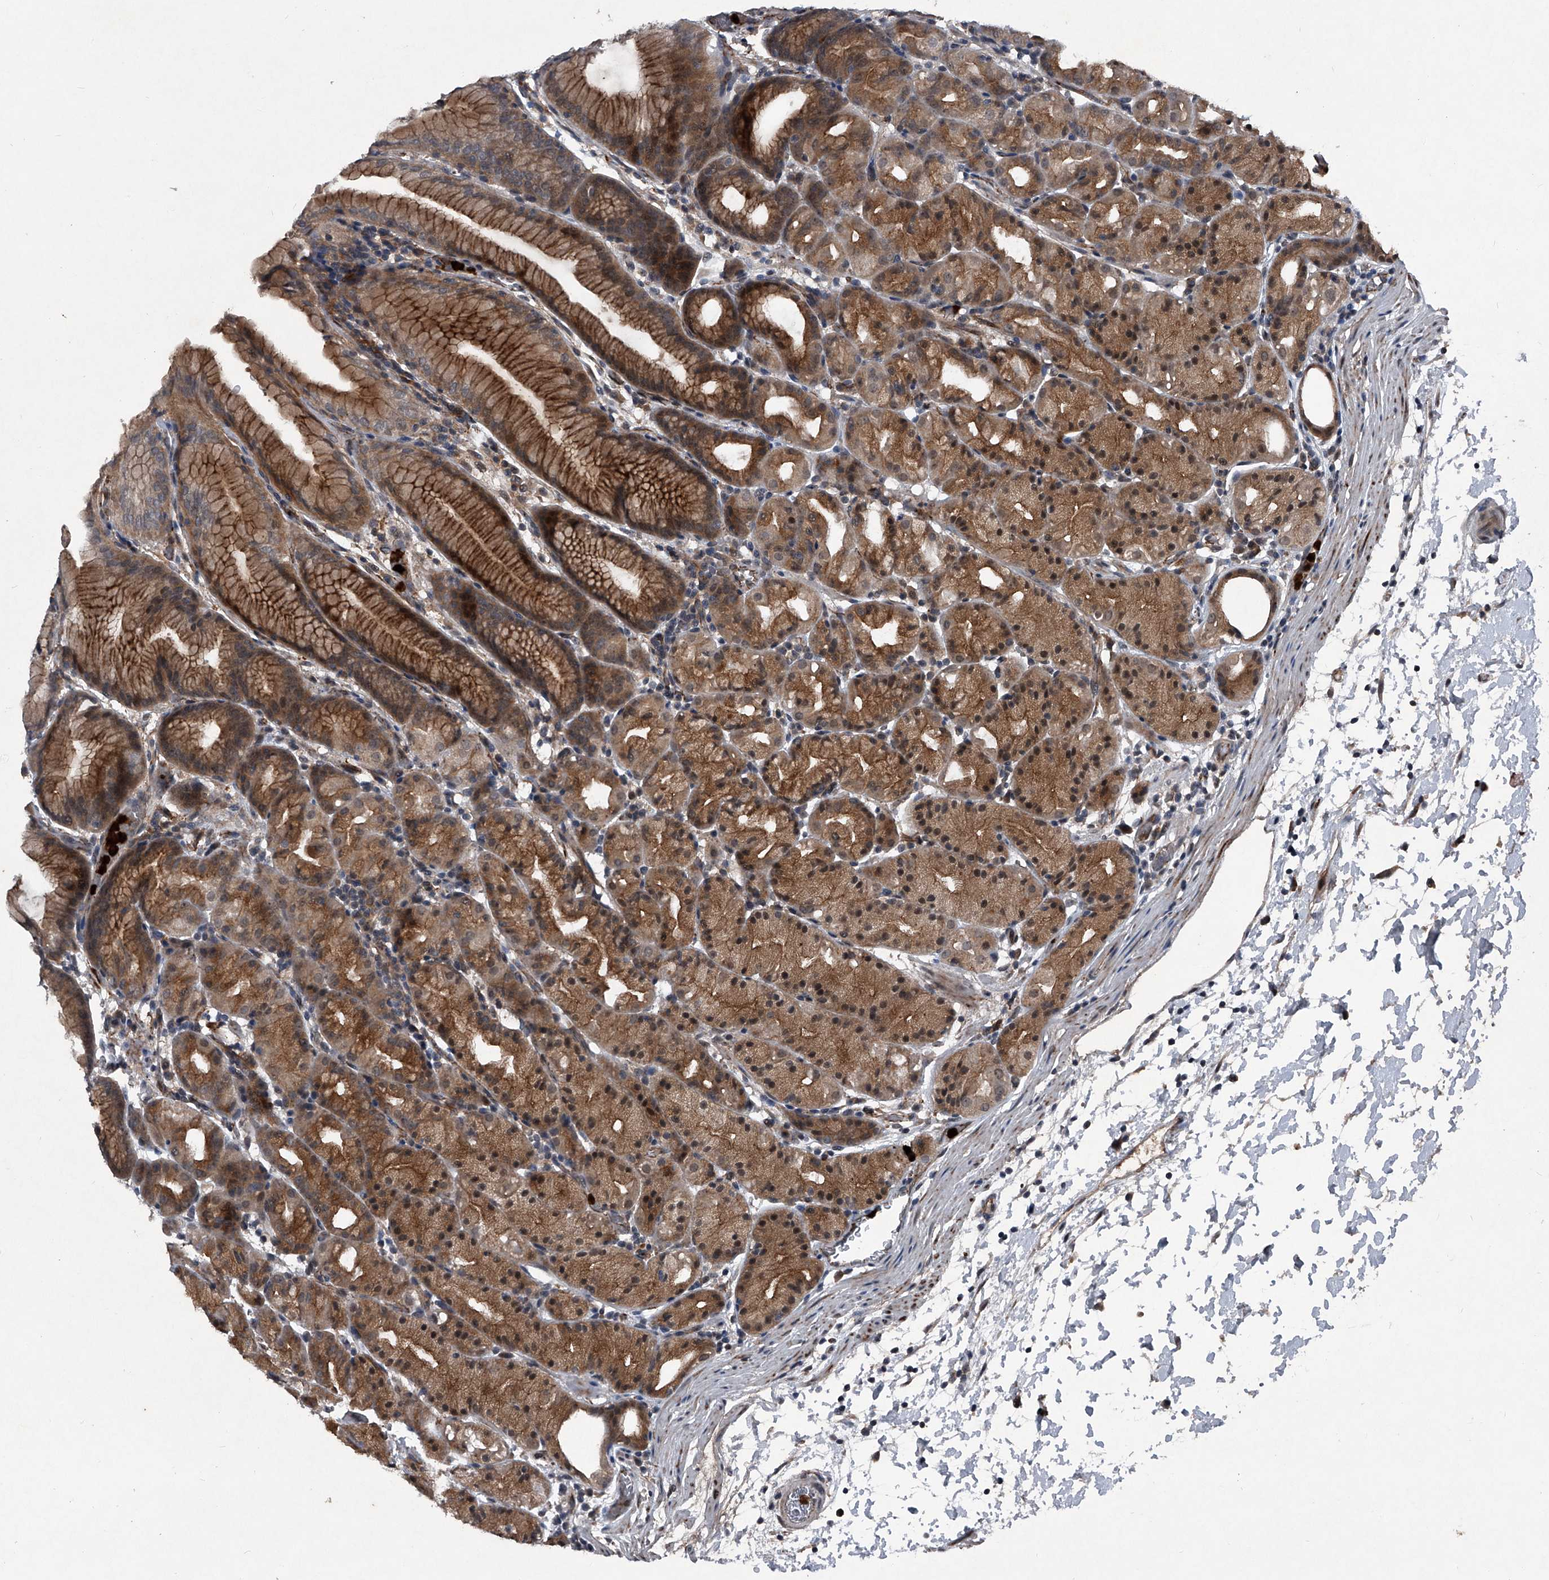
{"staining": {"intensity": "strong", "quantity": ">75%", "location": "cytoplasmic/membranous,nuclear"}, "tissue": "stomach", "cell_type": "Glandular cells", "image_type": "normal", "snomed": [{"axis": "morphology", "description": "Normal tissue, NOS"}, {"axis": "topography", "description": "Stomach, upper"}], "caption": "Immunohistochemistry of benign stomach demonstrates high levels of strong cytoplasmic/membranous,nuclear staining in approximately >75% of glandular cells.", "gene": "MAPKAP1", "patient": {"sex": "male", "age": 48}}